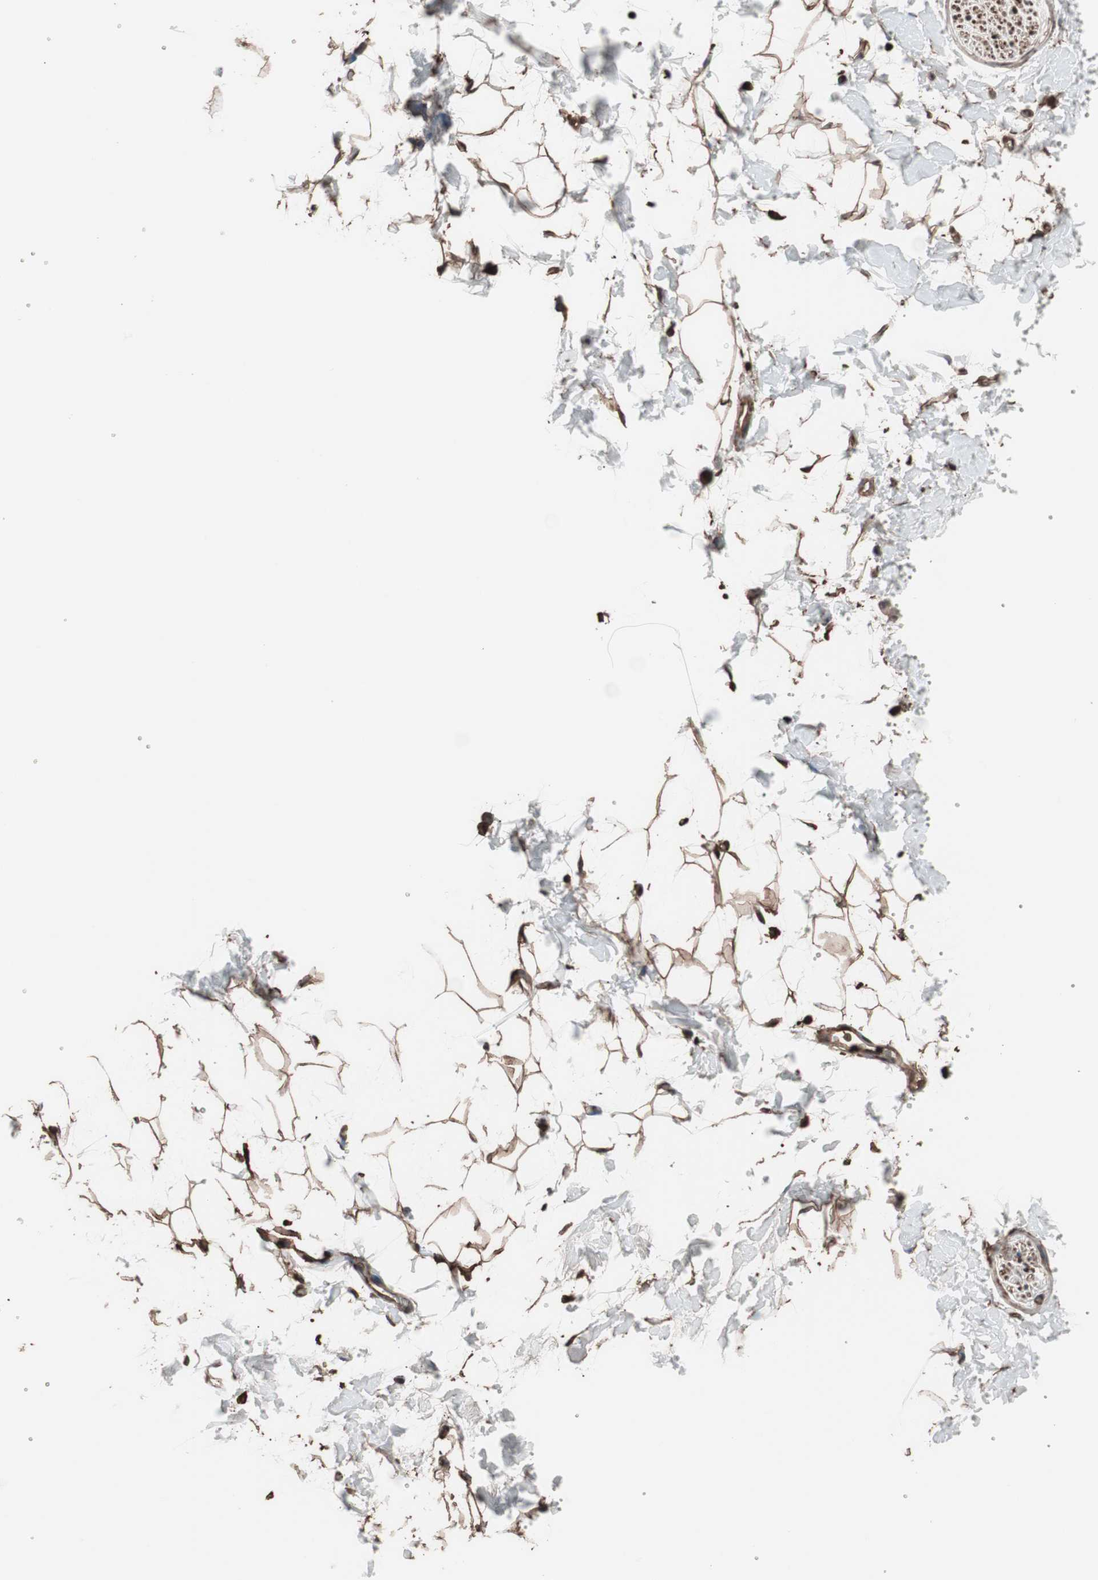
{"staining": {"intensity": "strong", "quantity": ">75%", "location": "cytoplasmic/membranous"}, "tissue": "adipose tissue", "cell_type": "Adipocytes", "image_type": "normal", "snomed": [{"axis": "morphology", "description": "Normal tissue, NOS"}, {"axis": "topography", "description": "Soft tissue"}], "caption": "This histopathology image demonstrates immunohistochemistry staining of normal adipose tissue, with high strong cytoplasmic/membranous expression in approximately >75% of adipocytes.", "gene": "CALM2", "patient": {"sex": "male", "age": 72}}